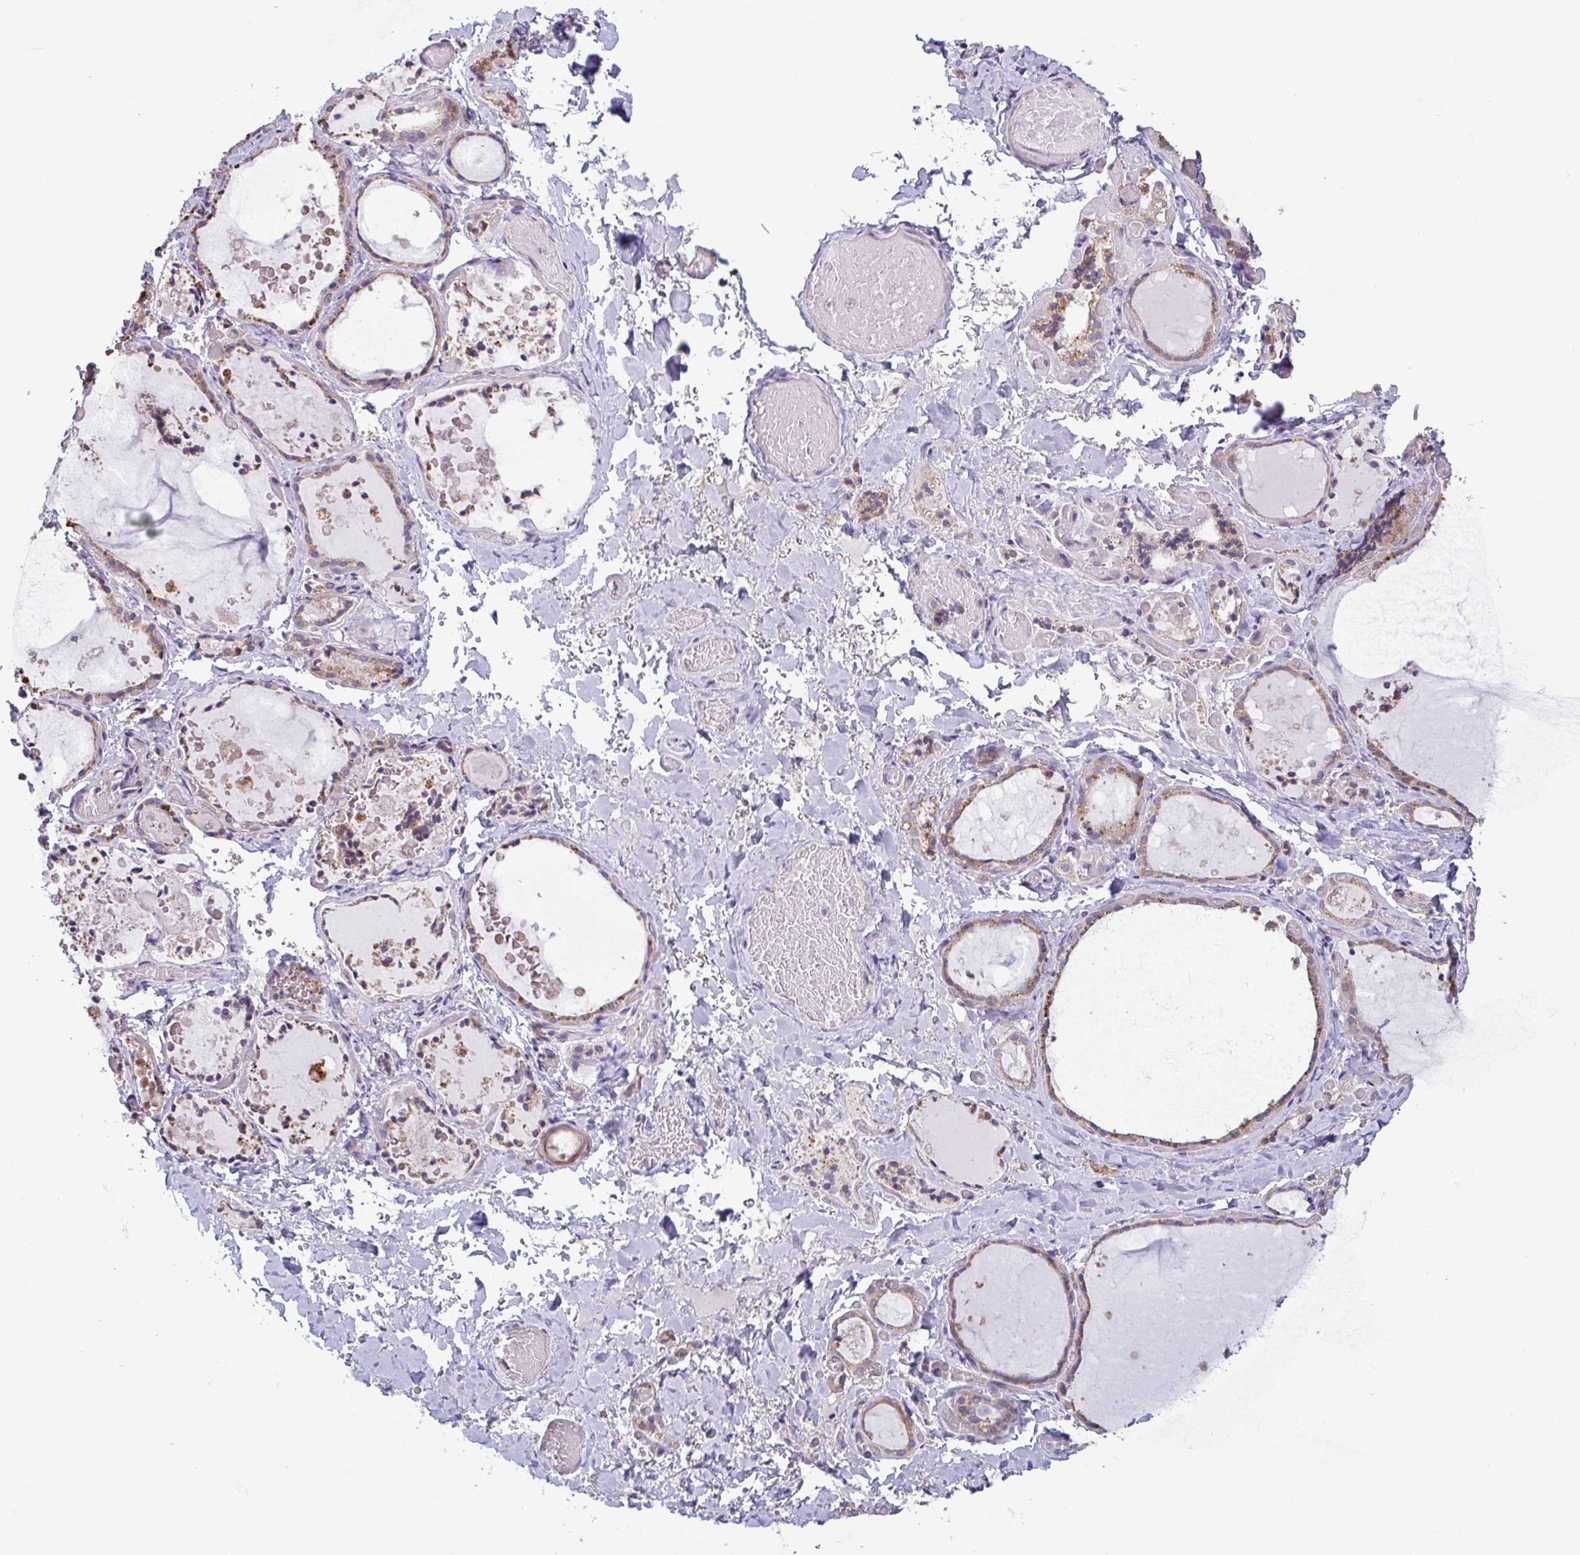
{"staining": {"intensity": "weak", "quantity": "25%-75%", "location": "cytoplasmic/membranous"}, "tissue": "thyroid gland", "cell_type": "Glandular cells", "image_type": "normal", "snomed": [{"axis": "morphology", "description": "Normal tissue, NOS"}, {"axis": "topography", "description": "Thyroid gland"}], "caption": "Approximately 25%-75% of glandular cells in benign human thyroid gland display weak cytoplasmic/membranous protein positivity as visualized by brown immunohistochemical staining.", "gene": "LMF2", "patient": {"sex": "female", "age": 56}}